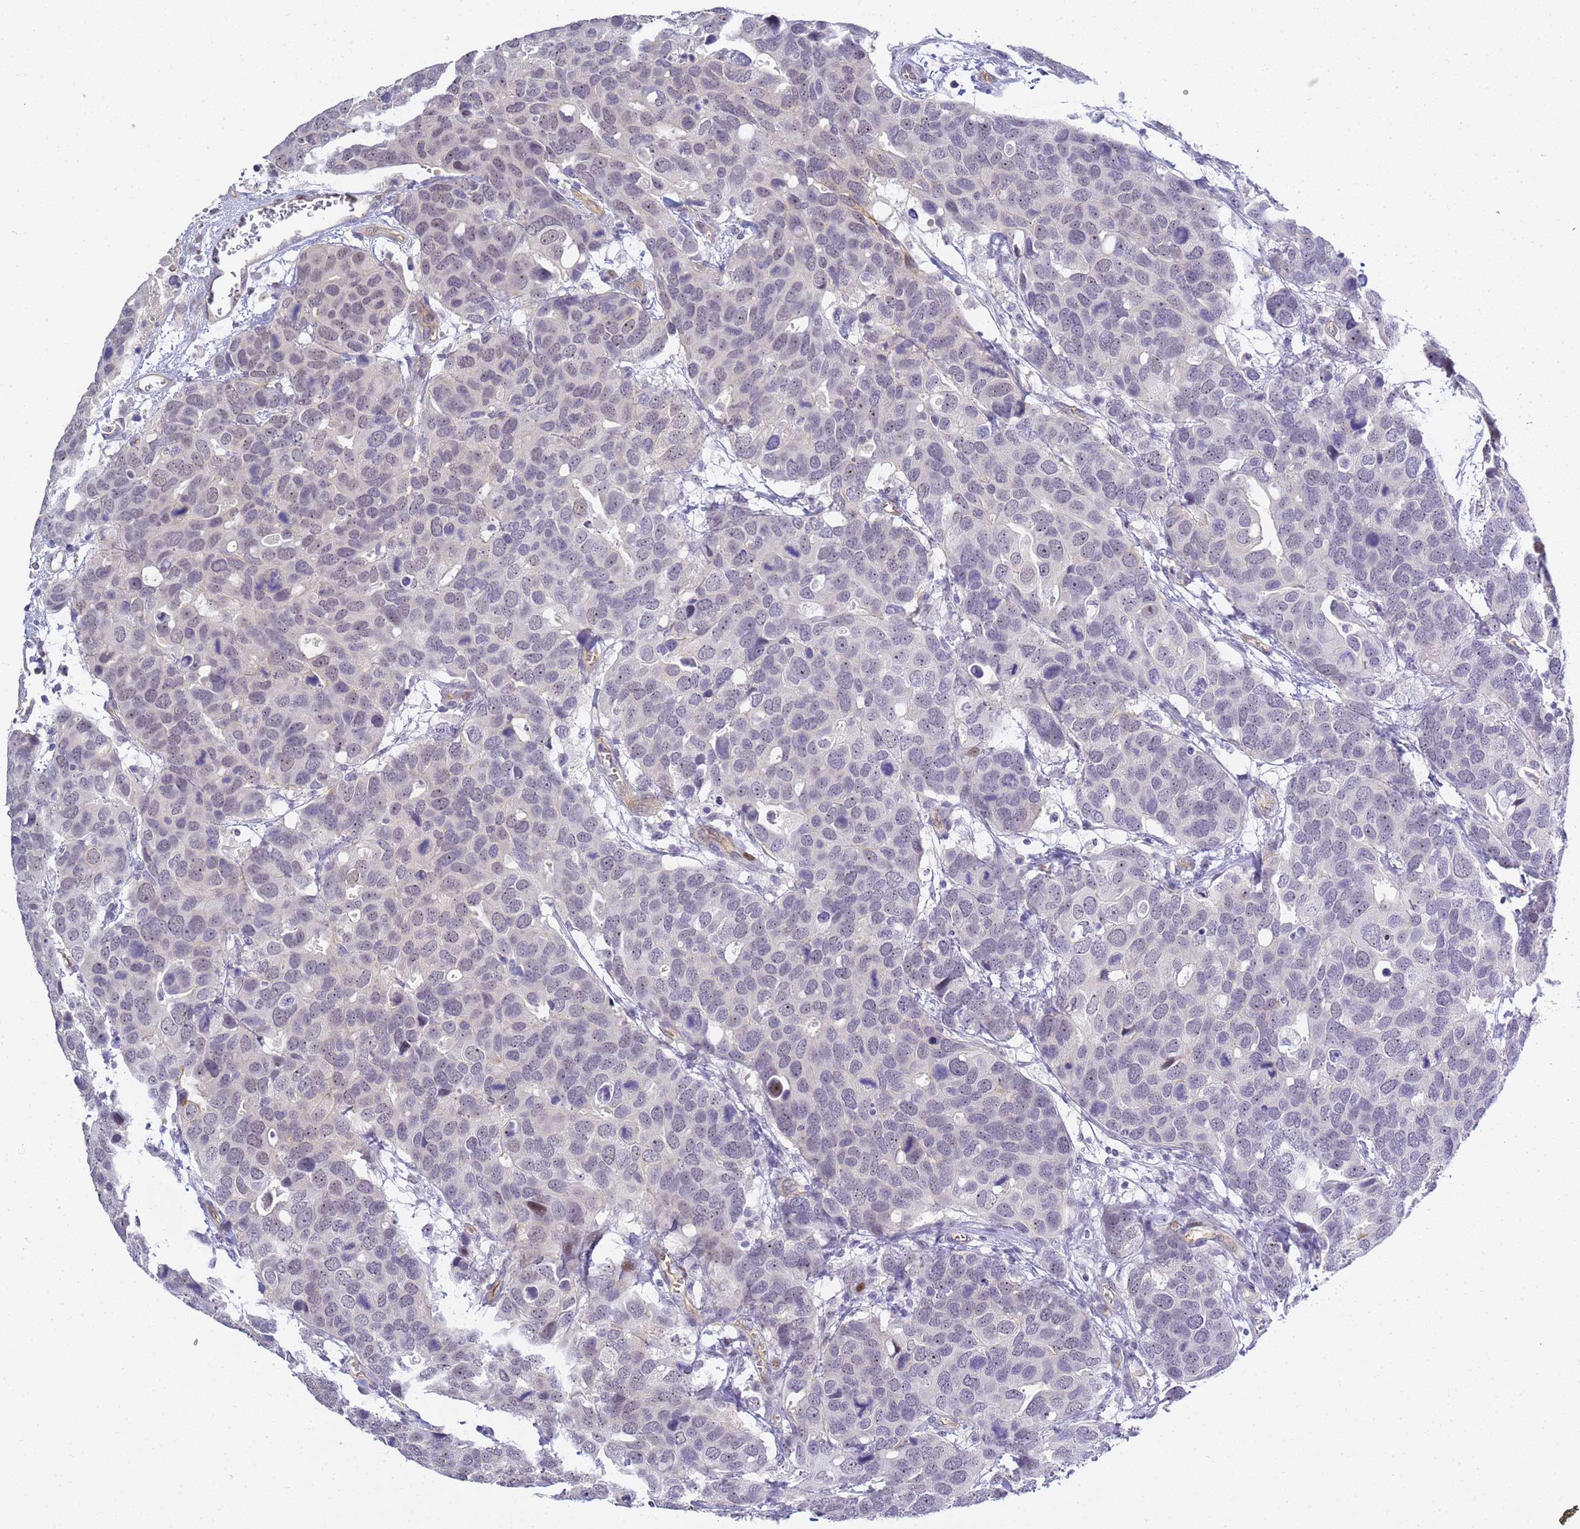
{"staining": {"intensity": "negative", "quantity": "none", "location": "none"}, "tissue": "breast cancer", "cell_type": "Tumor cells", "image_type": "cancer", "snomed": [{"axis": "morphology", "description": "Duct carcinoma"}, {"axis": "topography", "description": "Breast"}], "caption": "Breast cancer was stained to show a protein in brown. There is no significant expression in tumor cells. (IHC, brightfield microscopy, high magnification).", "gene": "GON4L", "patient": {"sex": "female", "age": 83}}